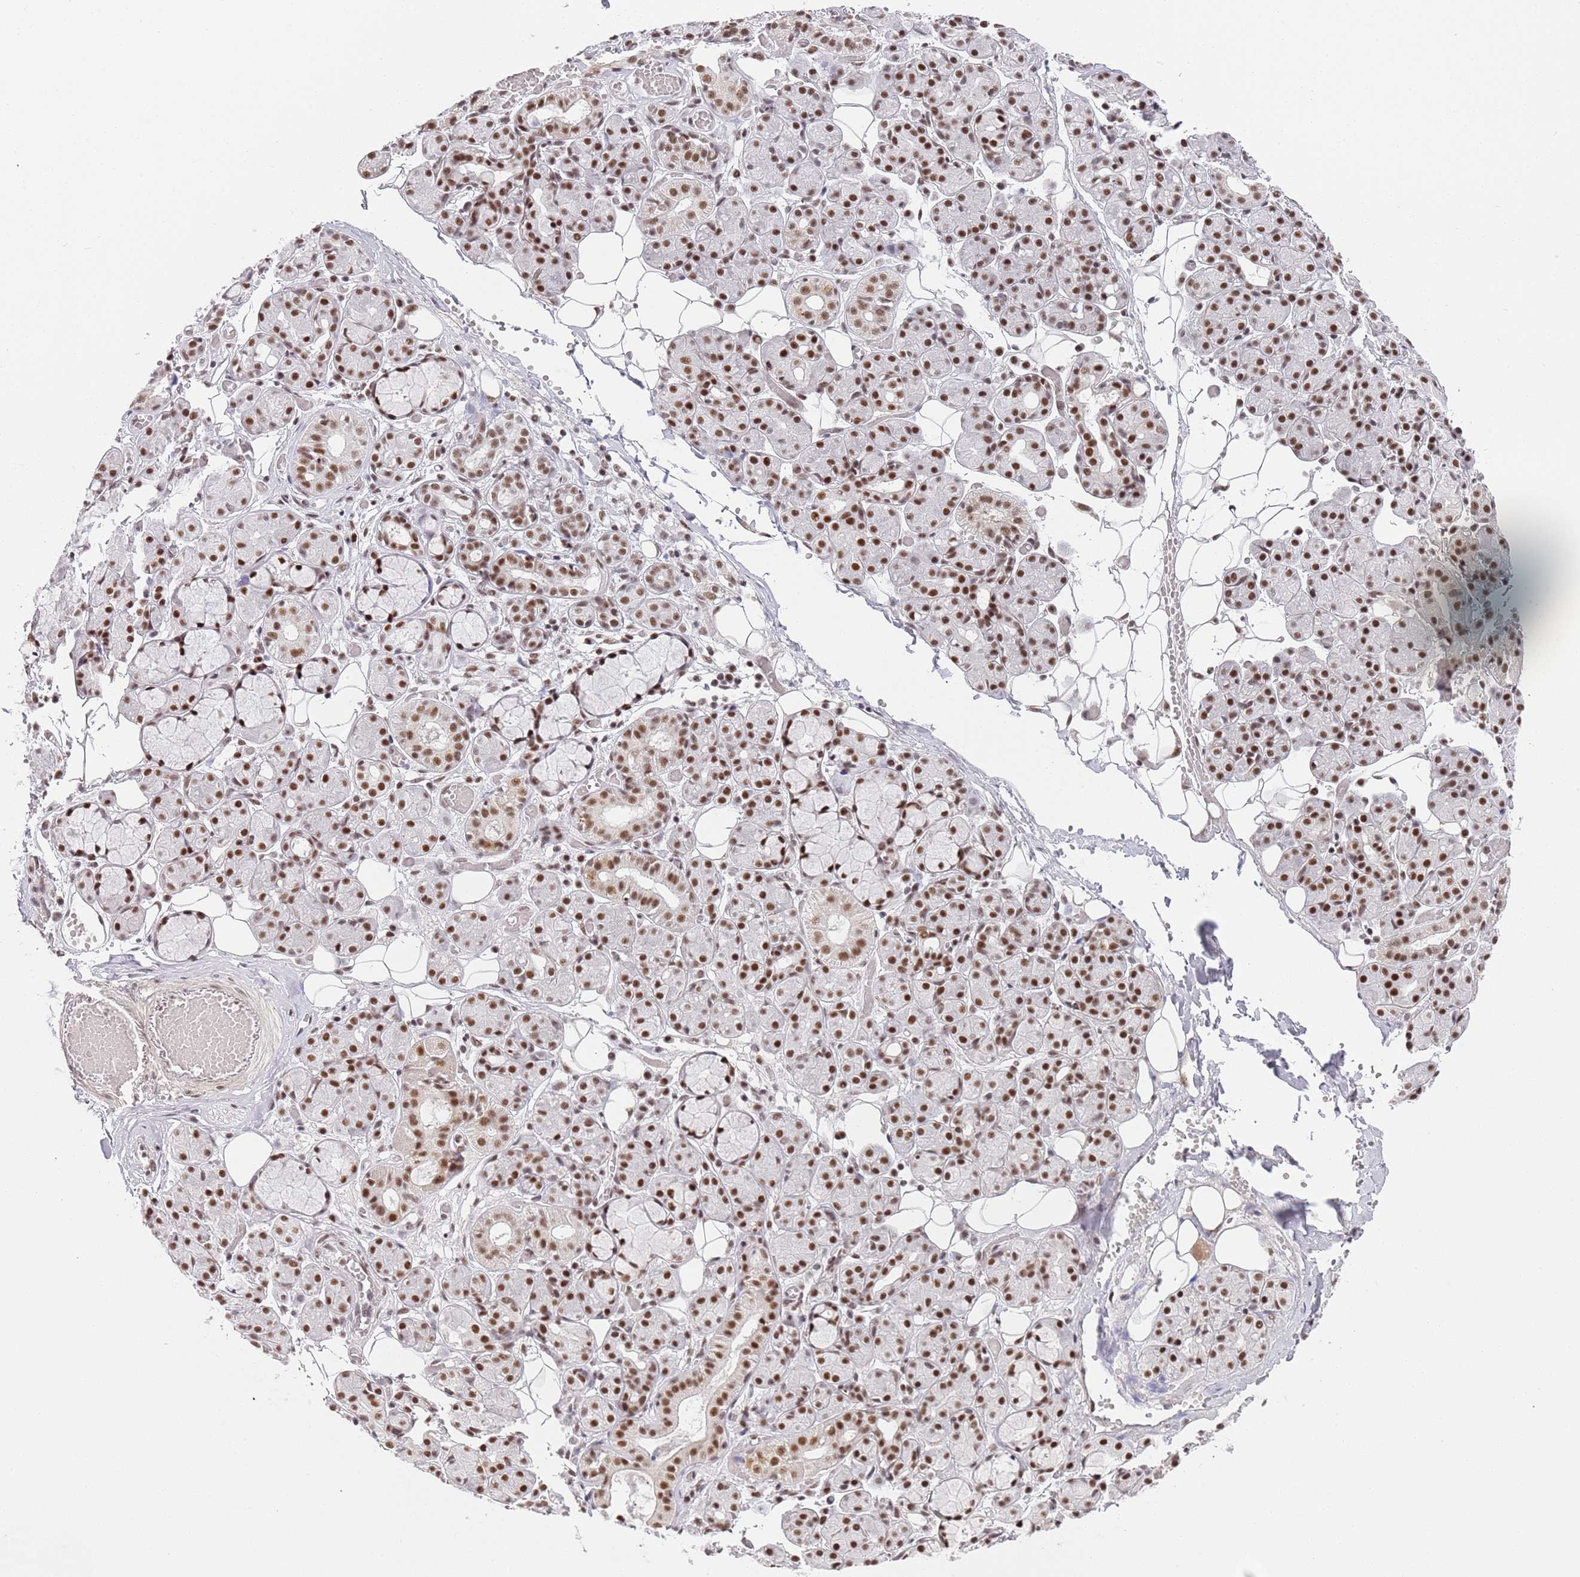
{"staining": {"intensity": "moderate", "quantity": ">75%", "location": "nuclear"}, "tissue": "salivary gland", "cell_type": "Glandular cells", "image_type": "normal", "snomed": [{"axis": "morphology", "description": "Normal tissue, NOS"}, {"axis": "topography", "description": "Salivary gland"}], "caption": "IHC of benign human salivary gland shows medium levels of moderate nuclear positivity in about >75% of glandular cells.", "gene": "AKAP8L", "patient": {"sex": "male", "age": 63}}